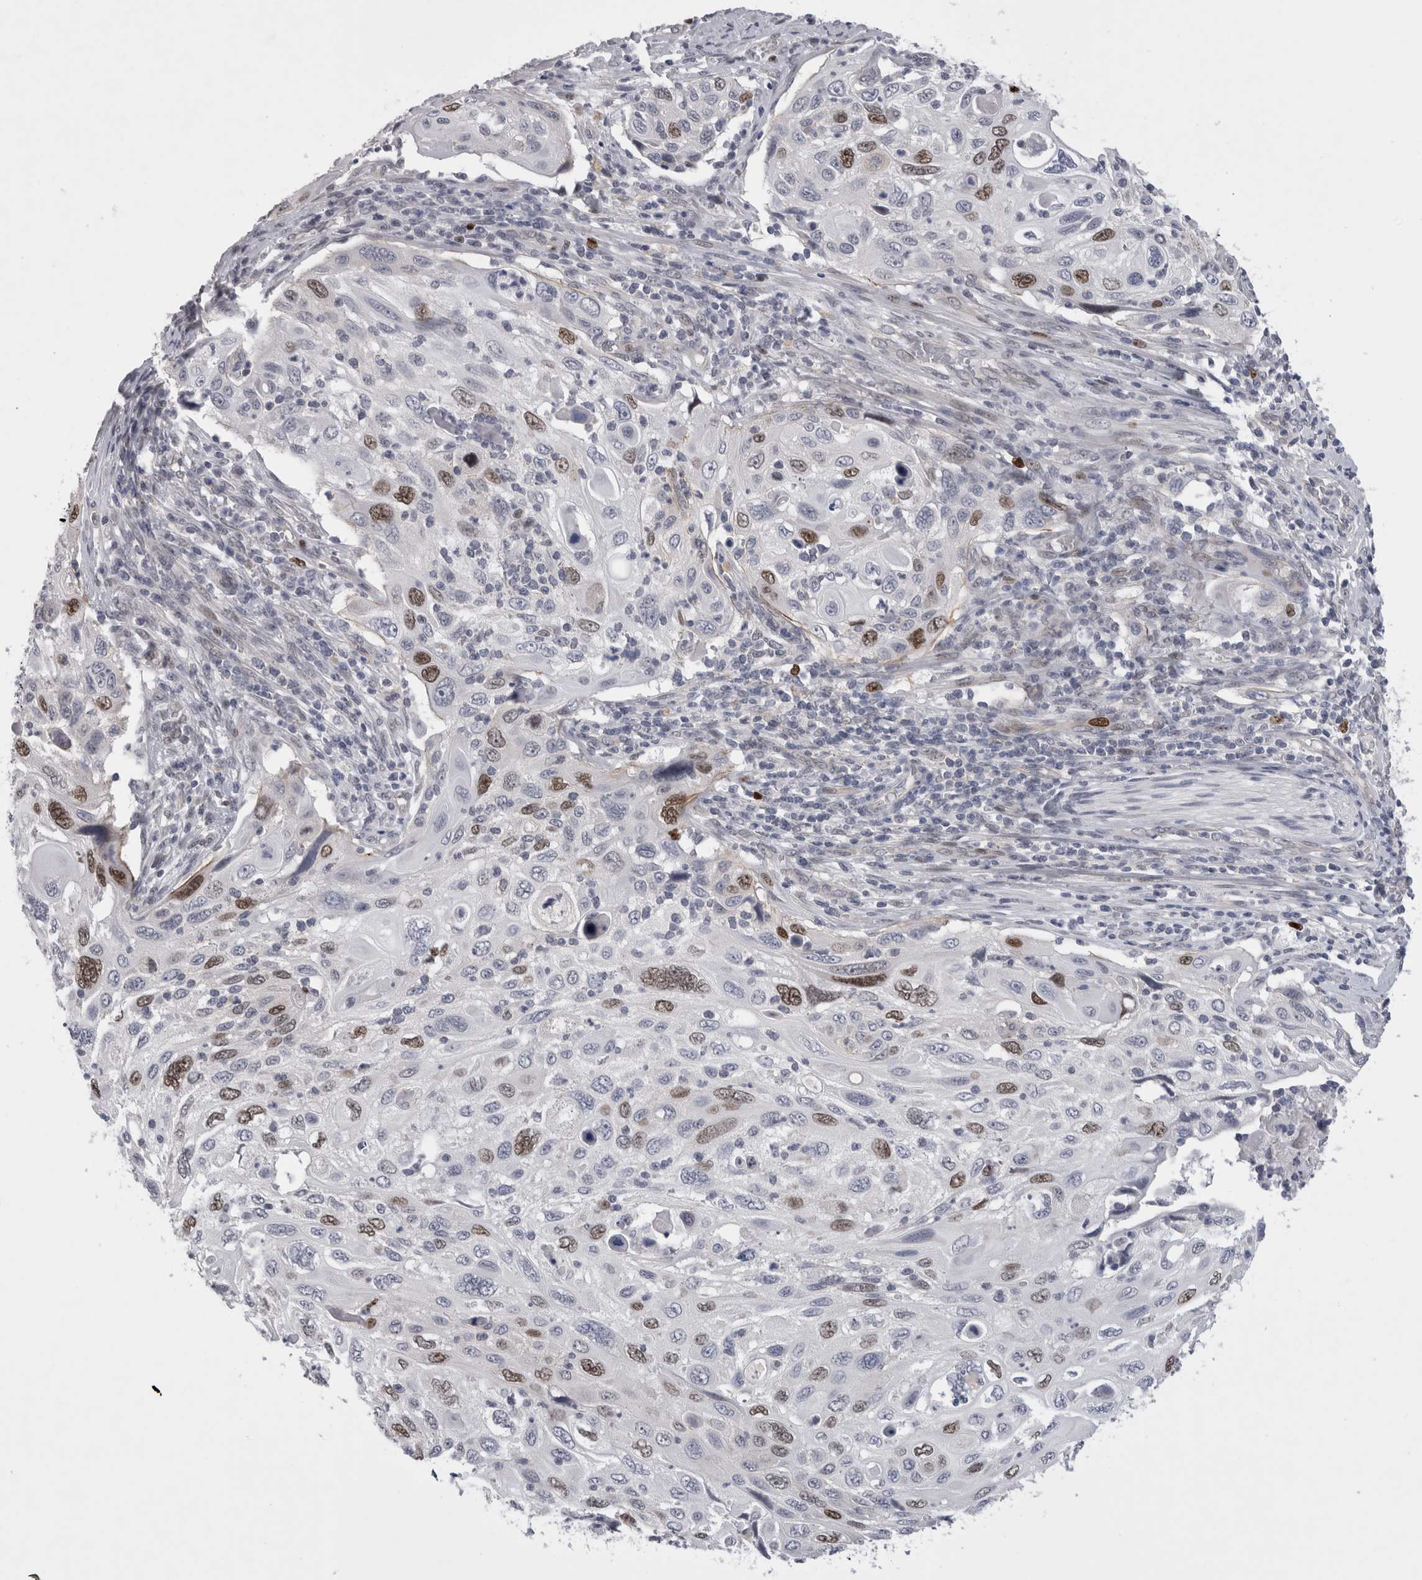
{"staining": {"intensity": "moderate", "quantity": "25%-75%", "location": "nuclear"}, "tissue": "cervical cancer", "cell_type": "Tumor cells", "image_type": "cancer", "snomed": [{"axis": "morphology", "description": "Squamous cell carcinoma, NOS"}, {"axis": "topography", "description": "Cervix"}], "caption": "Cervical cancer (squamous cell carcinoma) stained with a brown dye demonstrates moderate nuclear positive positivity in approximately 25%-75% of tumor cells.", "gene": "KIF18B", "patient": {"sex": "female", "age": 70}}